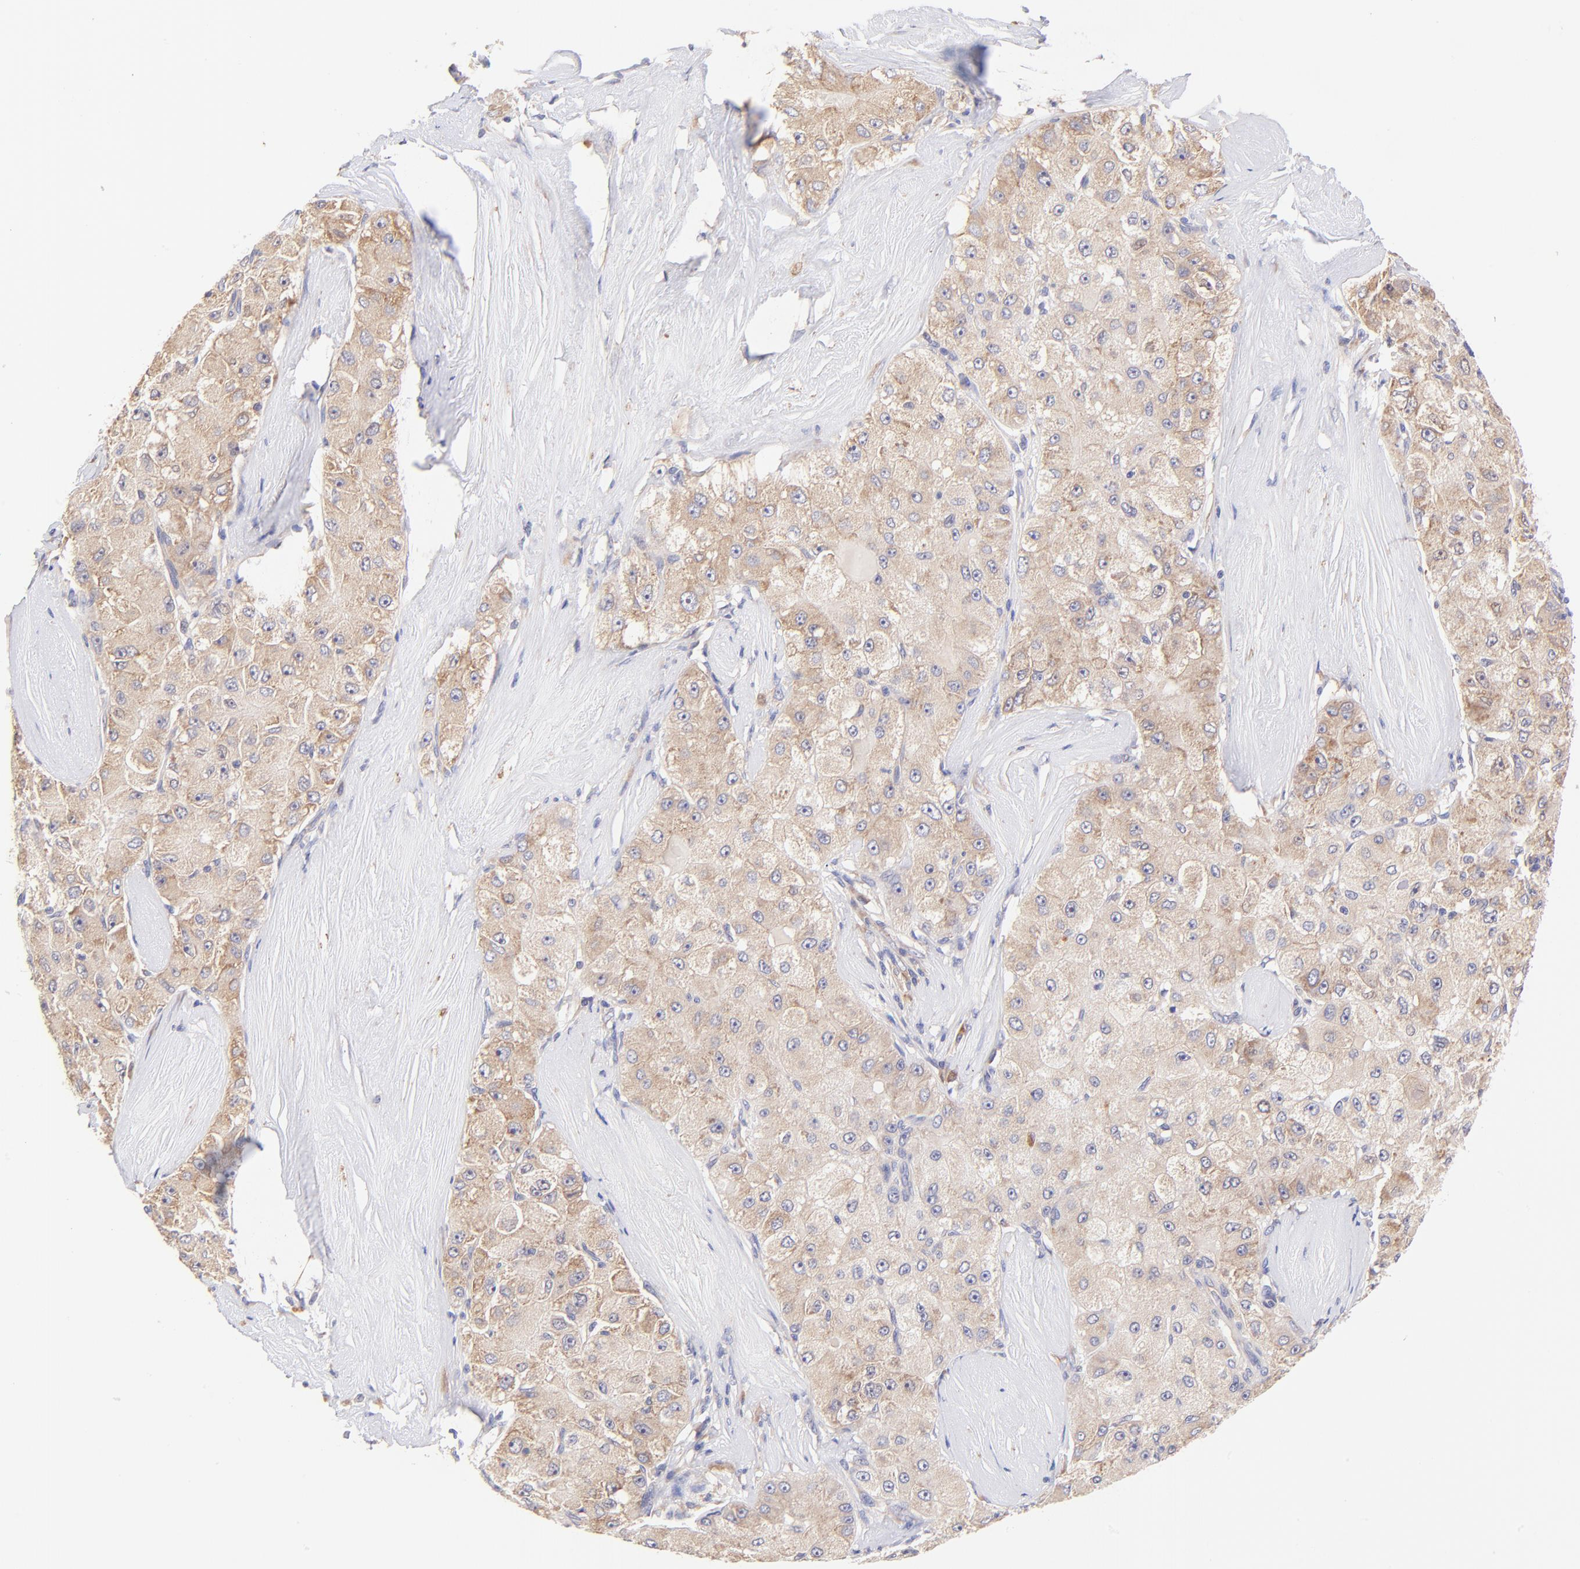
{"staining": {"intensity": "moderate", "quantity": ">75%", "location": "cytoplasmic/membranous"}, "tissue": "liver cancer", "cell_type": "Tumor cells", "image_type": "cancer", "snomed": [{"axis": "morphology", "description": "Carcinoma, Hepatocellular, NOS"}, {"axis": "topography", "description": "Liver"}], "caption": "A micrograph showing moderate cytoplasmic/membranous staining in about >75% of tumor cells in liver cancer (hepatocellular carcinoma), as visualized by brown immunohistochemical staining.", "gene": "RPL11", "patient": {"sex": "male", "age": 80}}